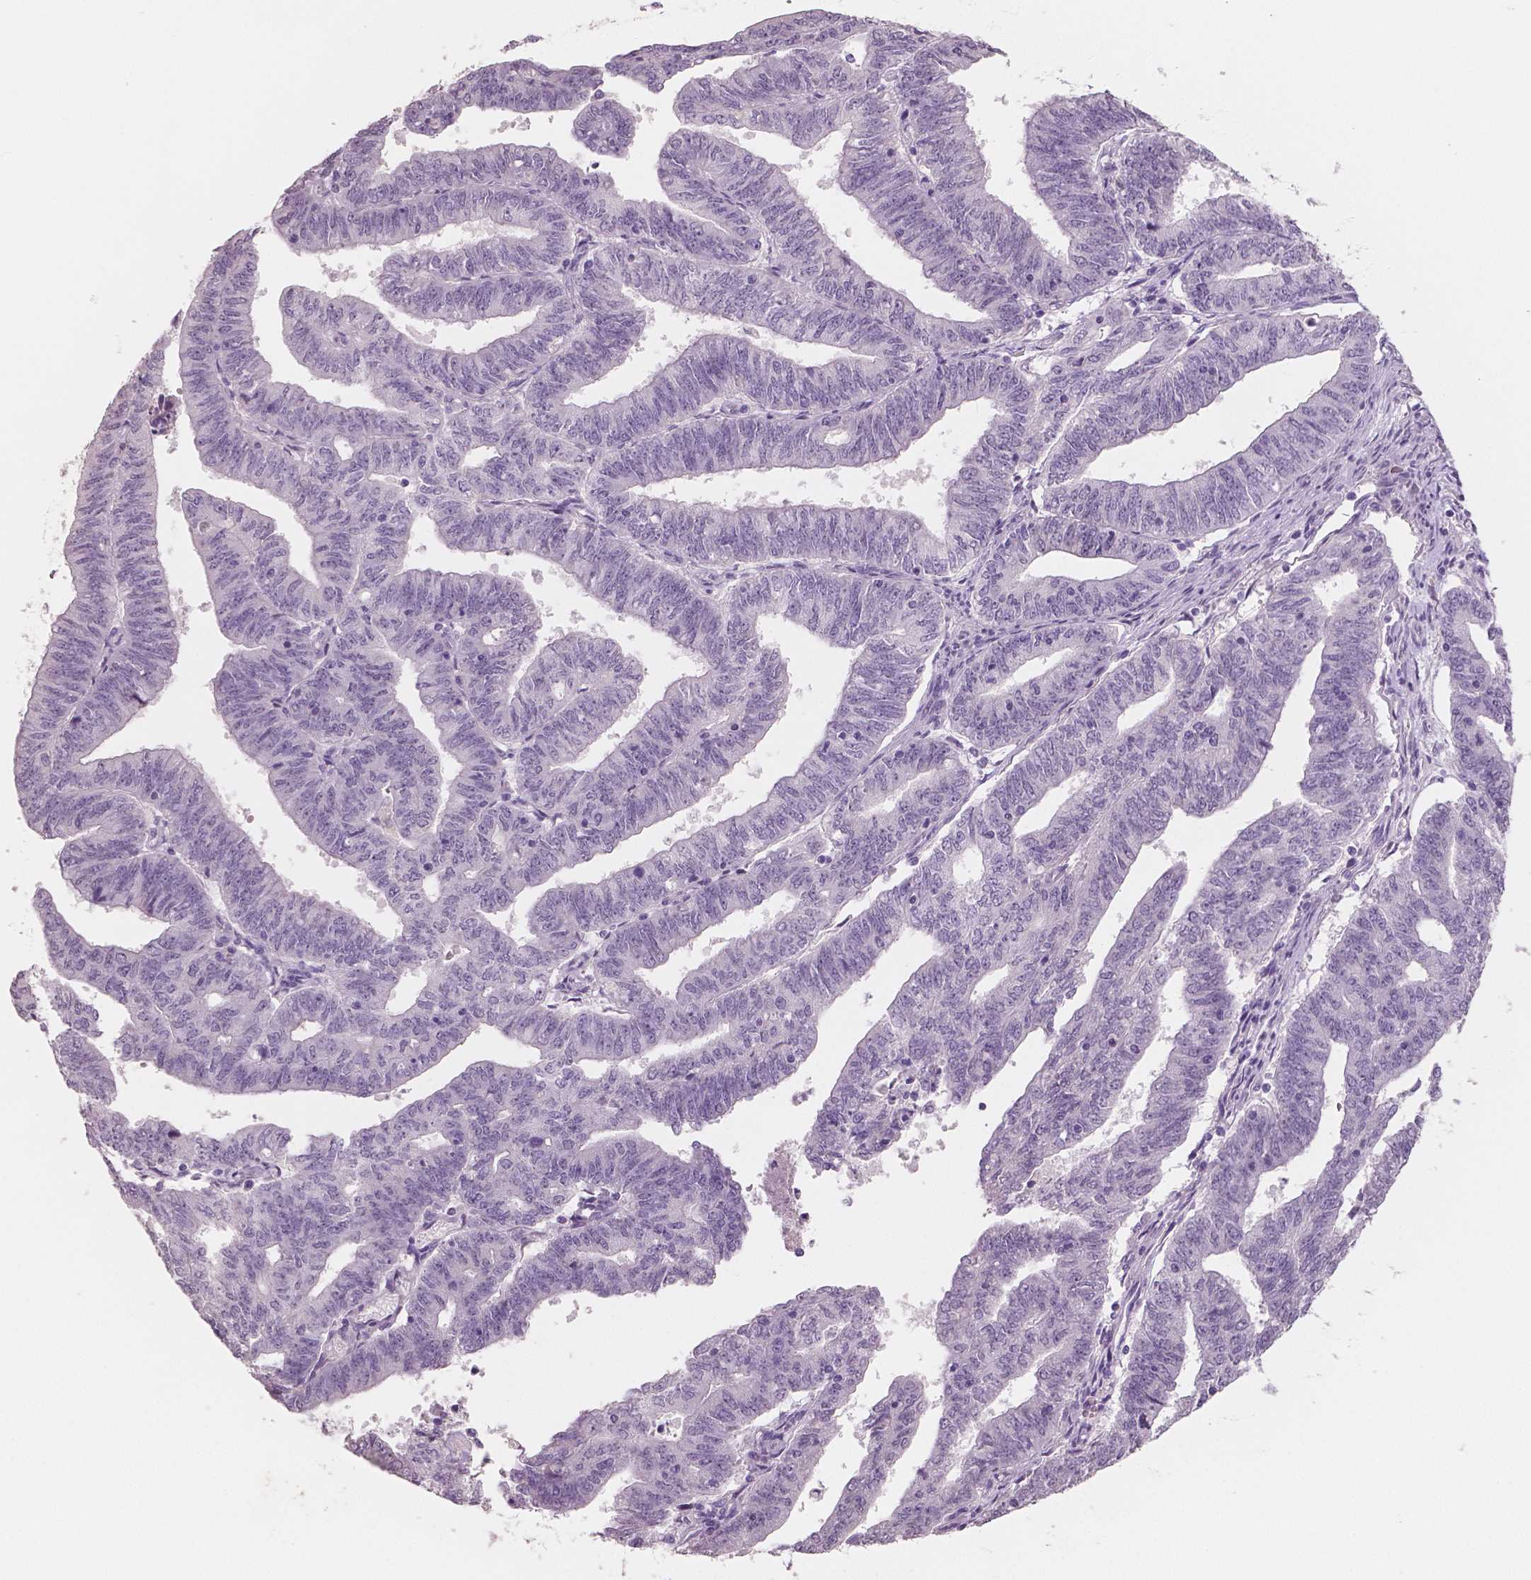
{"staining": {"intensity": "negative", "quantity": "none", "location": "none"}, "tissue": "endometrial cancer", "cell_type": "Tumor cells", "image_type": "cancer", "snomed": [{"axis": "morphology", "description": "Adenocarcinoma, NOS"}, {"axis": "topography", "description": "Endometrium"}], "caption": "DAB (3,3'-diaminobenzidine) immunohistochemical staining of endometrial cancer demonstrates no significant positivity in tumor cells.", "gene": "NECAB1", "patient": {"sex": "female", "age": 82}}